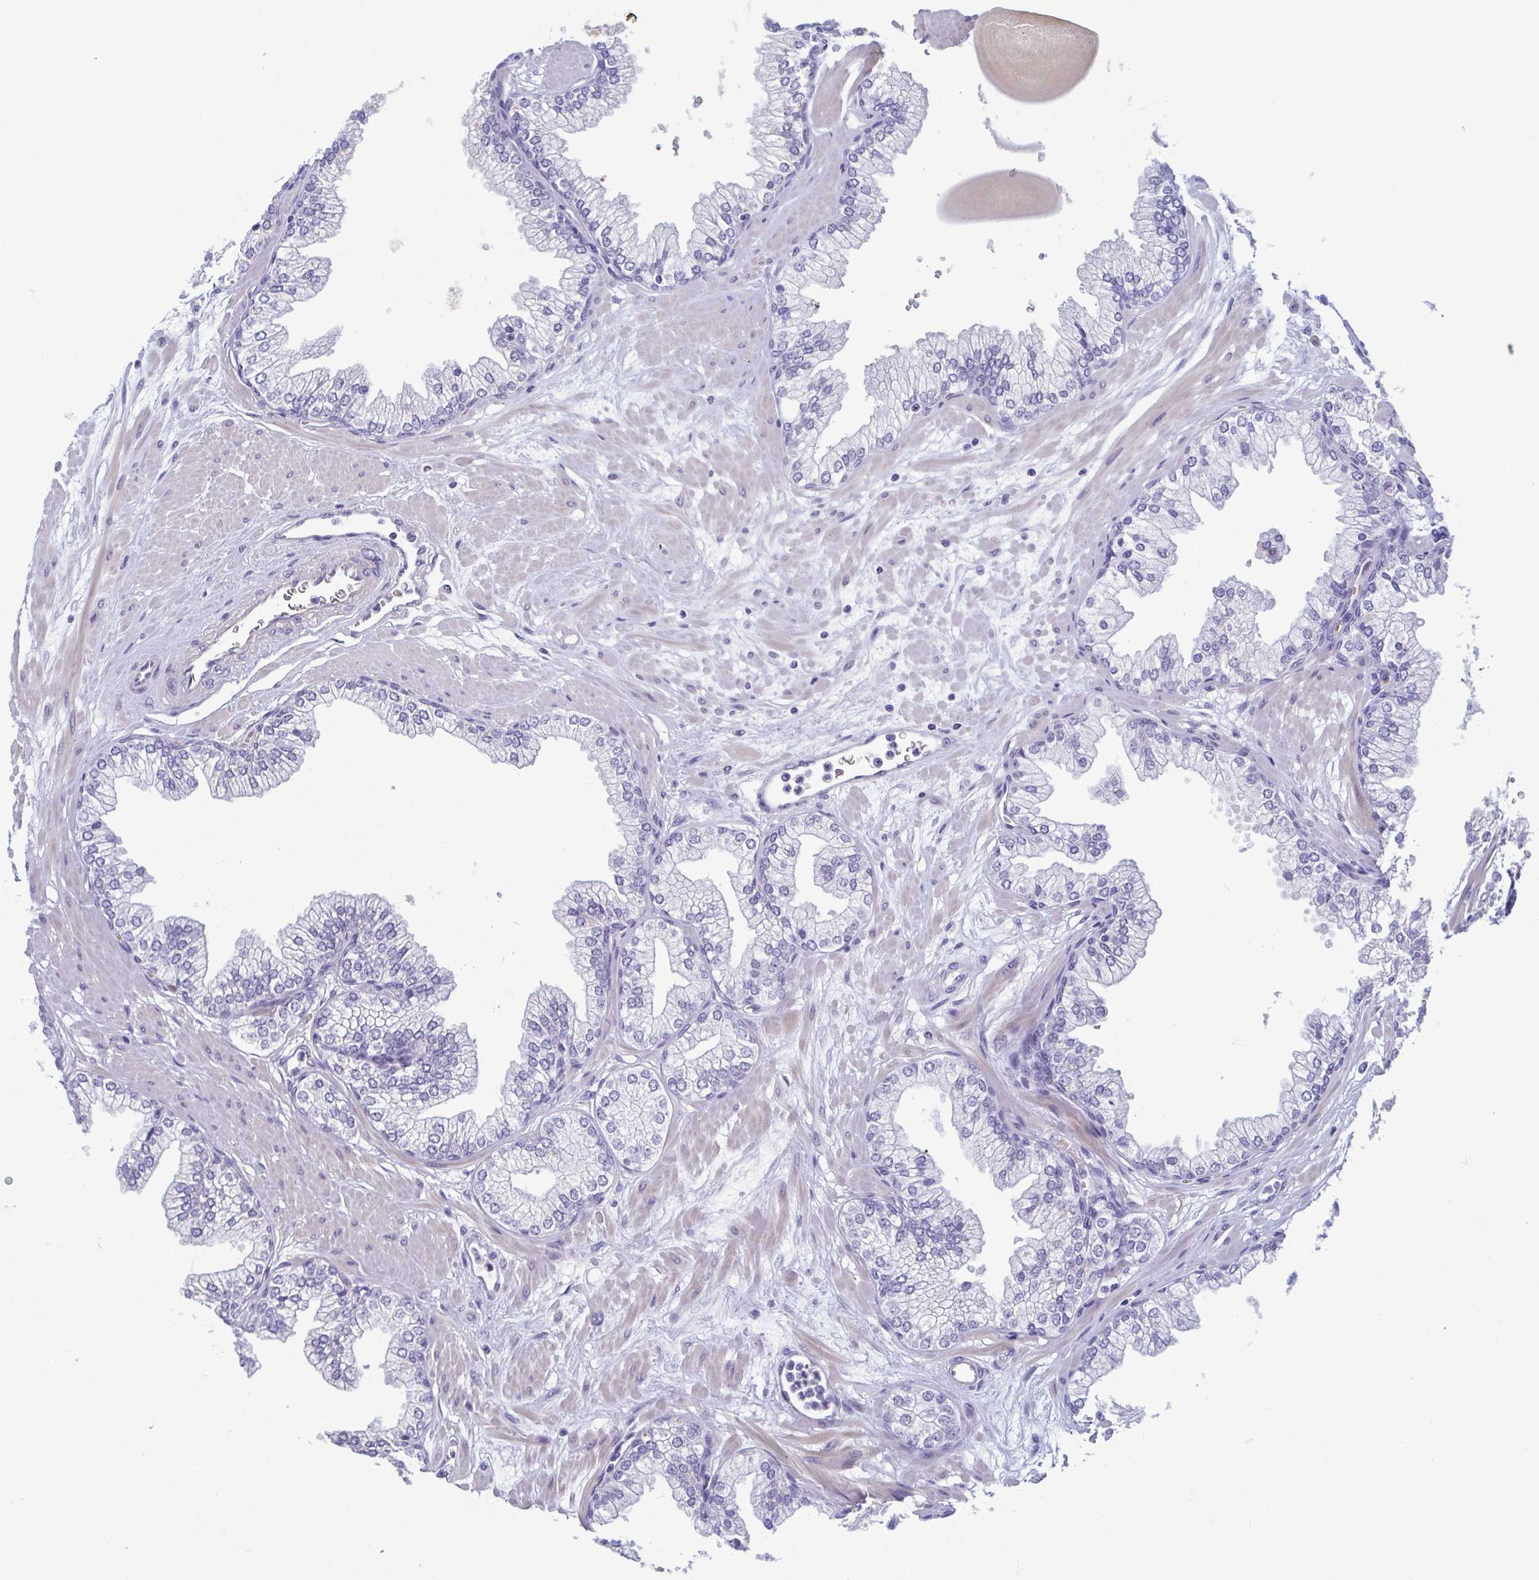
{"staining": {"intensity": "negative", "quantity": "none", "location": "none"}, "tissue": "prostate", "cell_type": "Glandular cells", "image_type": "normal", "snomed": [{"axis": "morphology", "description": "Normal tissue, NOS"}, {"axis": "topography", "description": "Prostate"}, {"axis": "topography", "description": "Peripheral nerve tissue"}], "caption": "Glandular cells are negative for protein expression in benign human prostate. (Stains: DAB (3,3'-diaminobenzidine) immunohistochemistry with hematoxylin counter stain, Microscopy: brightfield microscopy at high magnification).", "gene": "MORC4", "patient": {"sex": "male", "age": 61}}